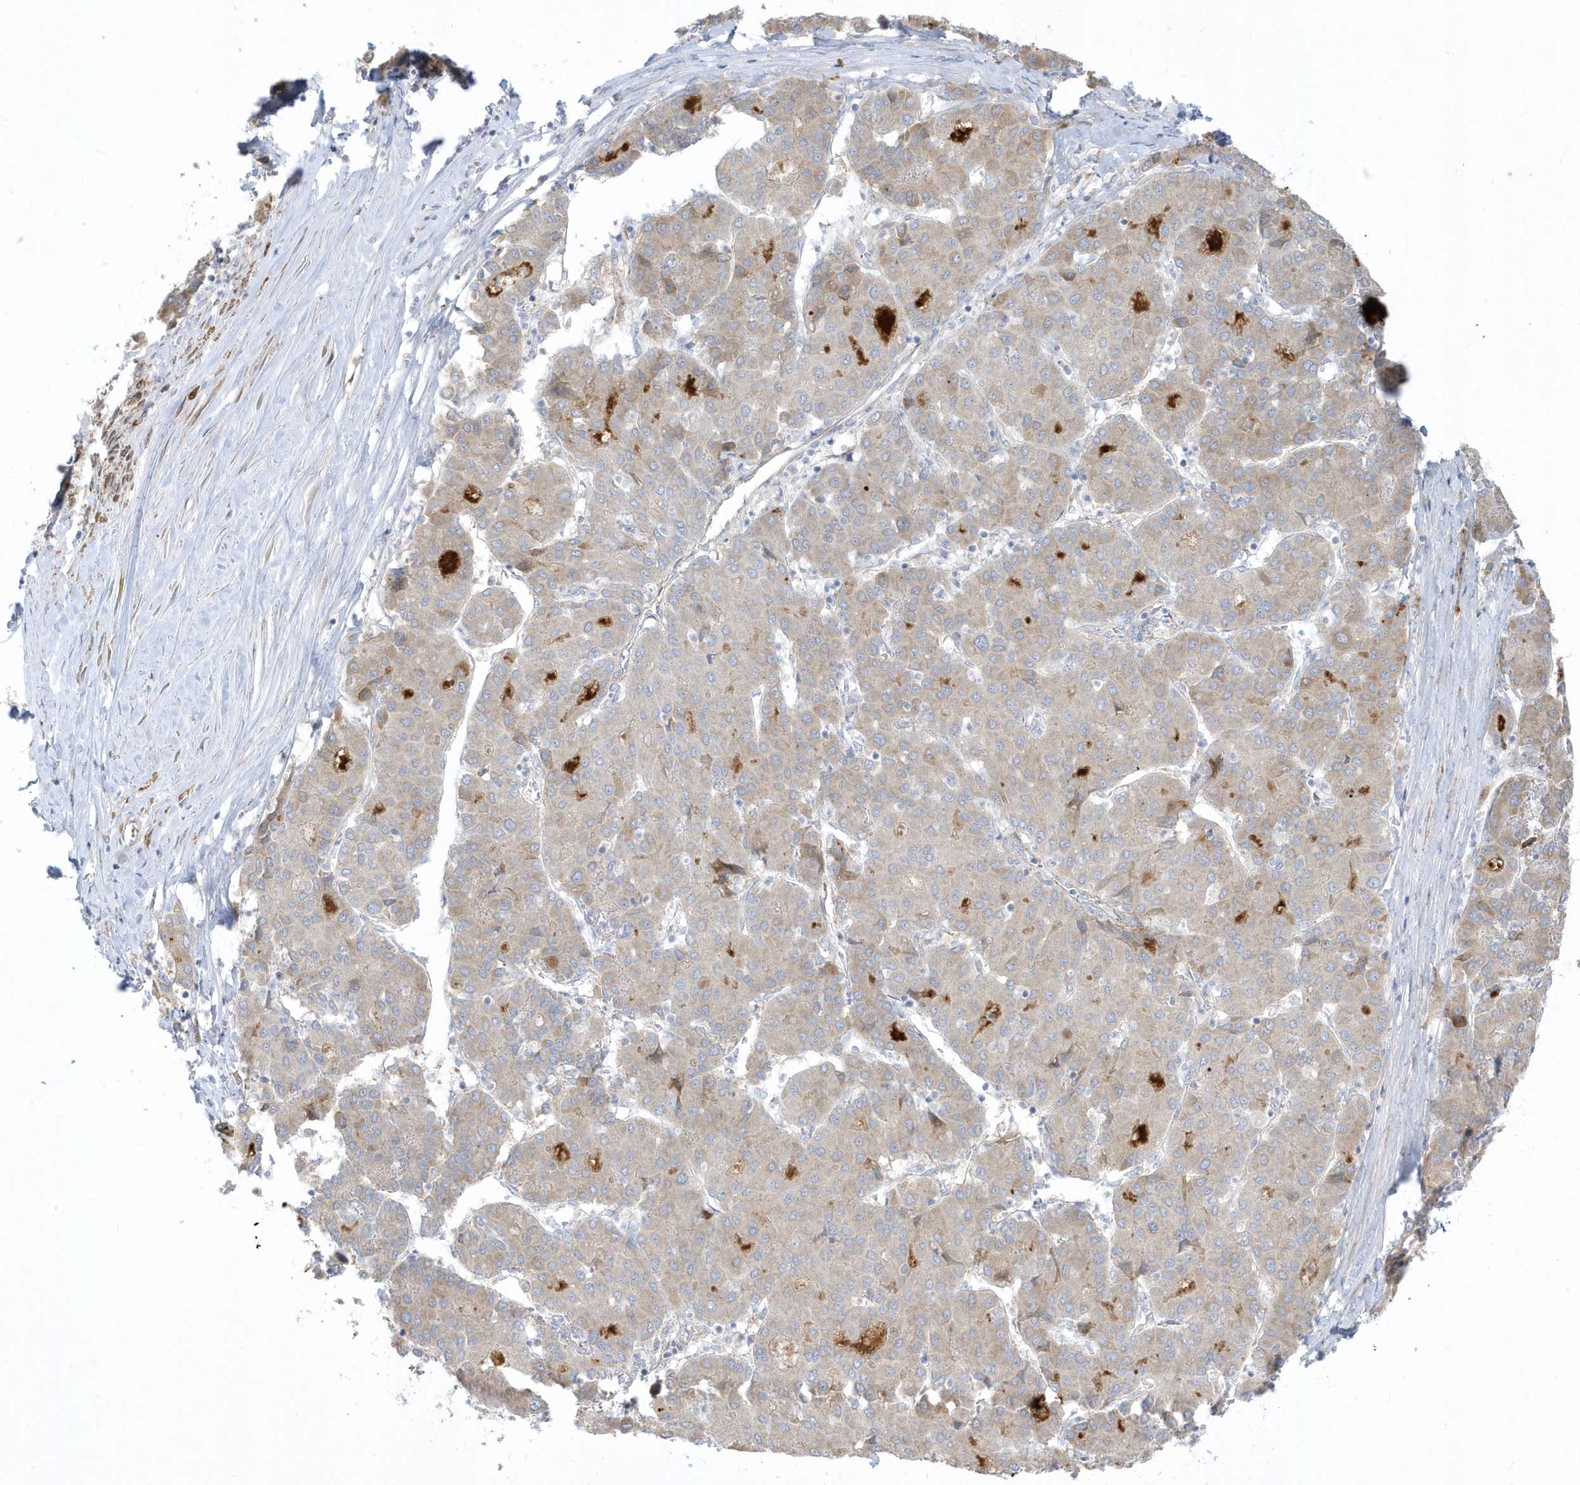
{"staining": {"intensity": "weak", "quantity": "25%-75%", "location": "cytoplasmic/membranous"}, "tissue": "liver cancer", "cell_type": "Tumor cells", "image_type": "cancer", "snomed": [{"axis": "morphology", "description": "Carcinoma, Hepatocellular, NOS"}, {"axis": "topography", "description": "Liver"}], "caption": "This is a histology image of immunohistochemistry staining of liver cancer (hepatocellular carcinoma), which shows weak positivity in the cytoplasmic/membranous of tumor cells.", "gene": "THADA", "patient": {"sex": "male", "age": 65}}